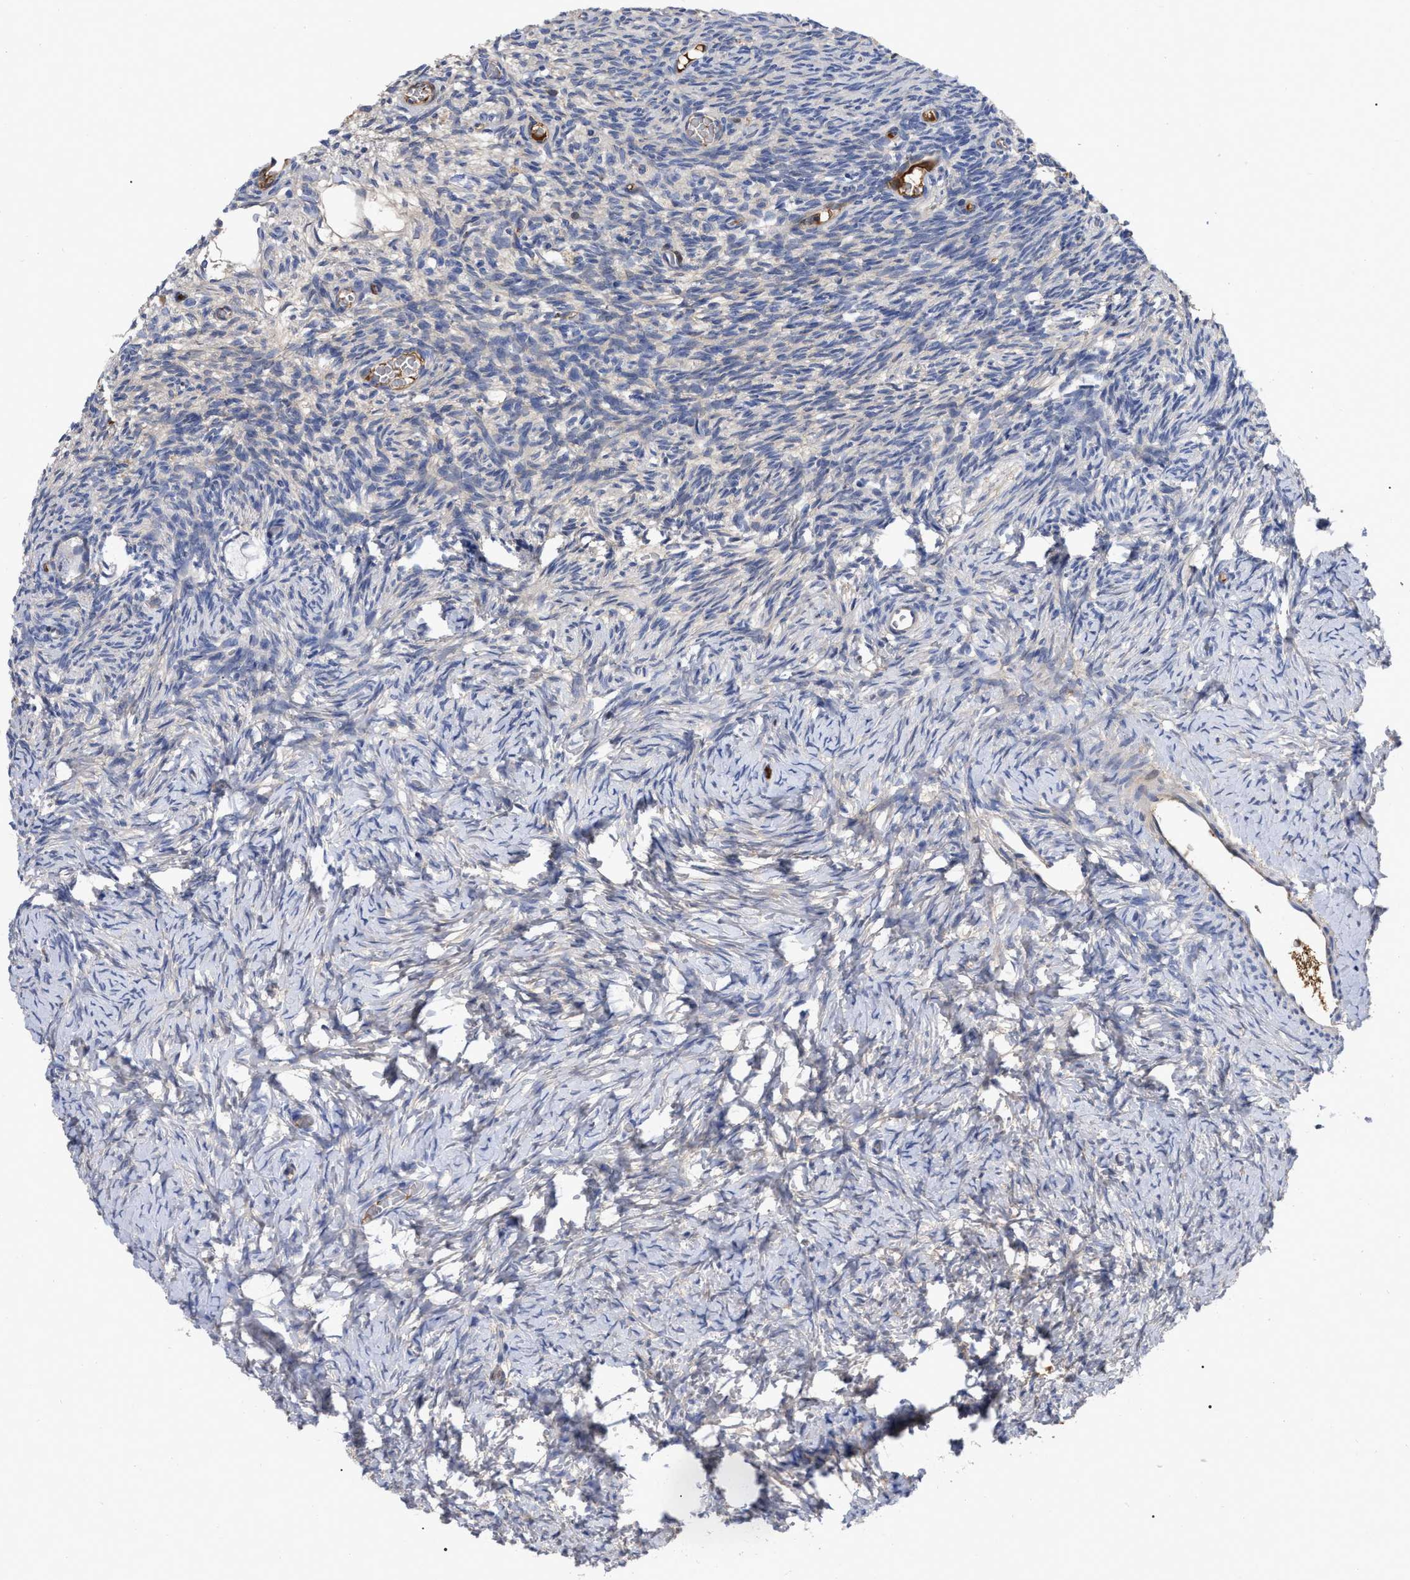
{"staining": {"intensity": "weak", "quantity": "25%-75%", "location": "cytoplasmic/membranous"}, "tissue": "ovary", "cell_type": "Ovarian stroma cells", "image_type": "normal", "snomed": [{"axis": "morphology", "description": "Normal tissue, NOS"}, {"axis": "topography", "description": "Ovary"}], "caption": "This is a histology image of IHC staining of unremarkable ovary, which shows weak positivity in the cytoplasmic/membranous of ovarian stroma cells.", "gene": "IGHV5", "patient": {"sex": "female", "age": 27}}